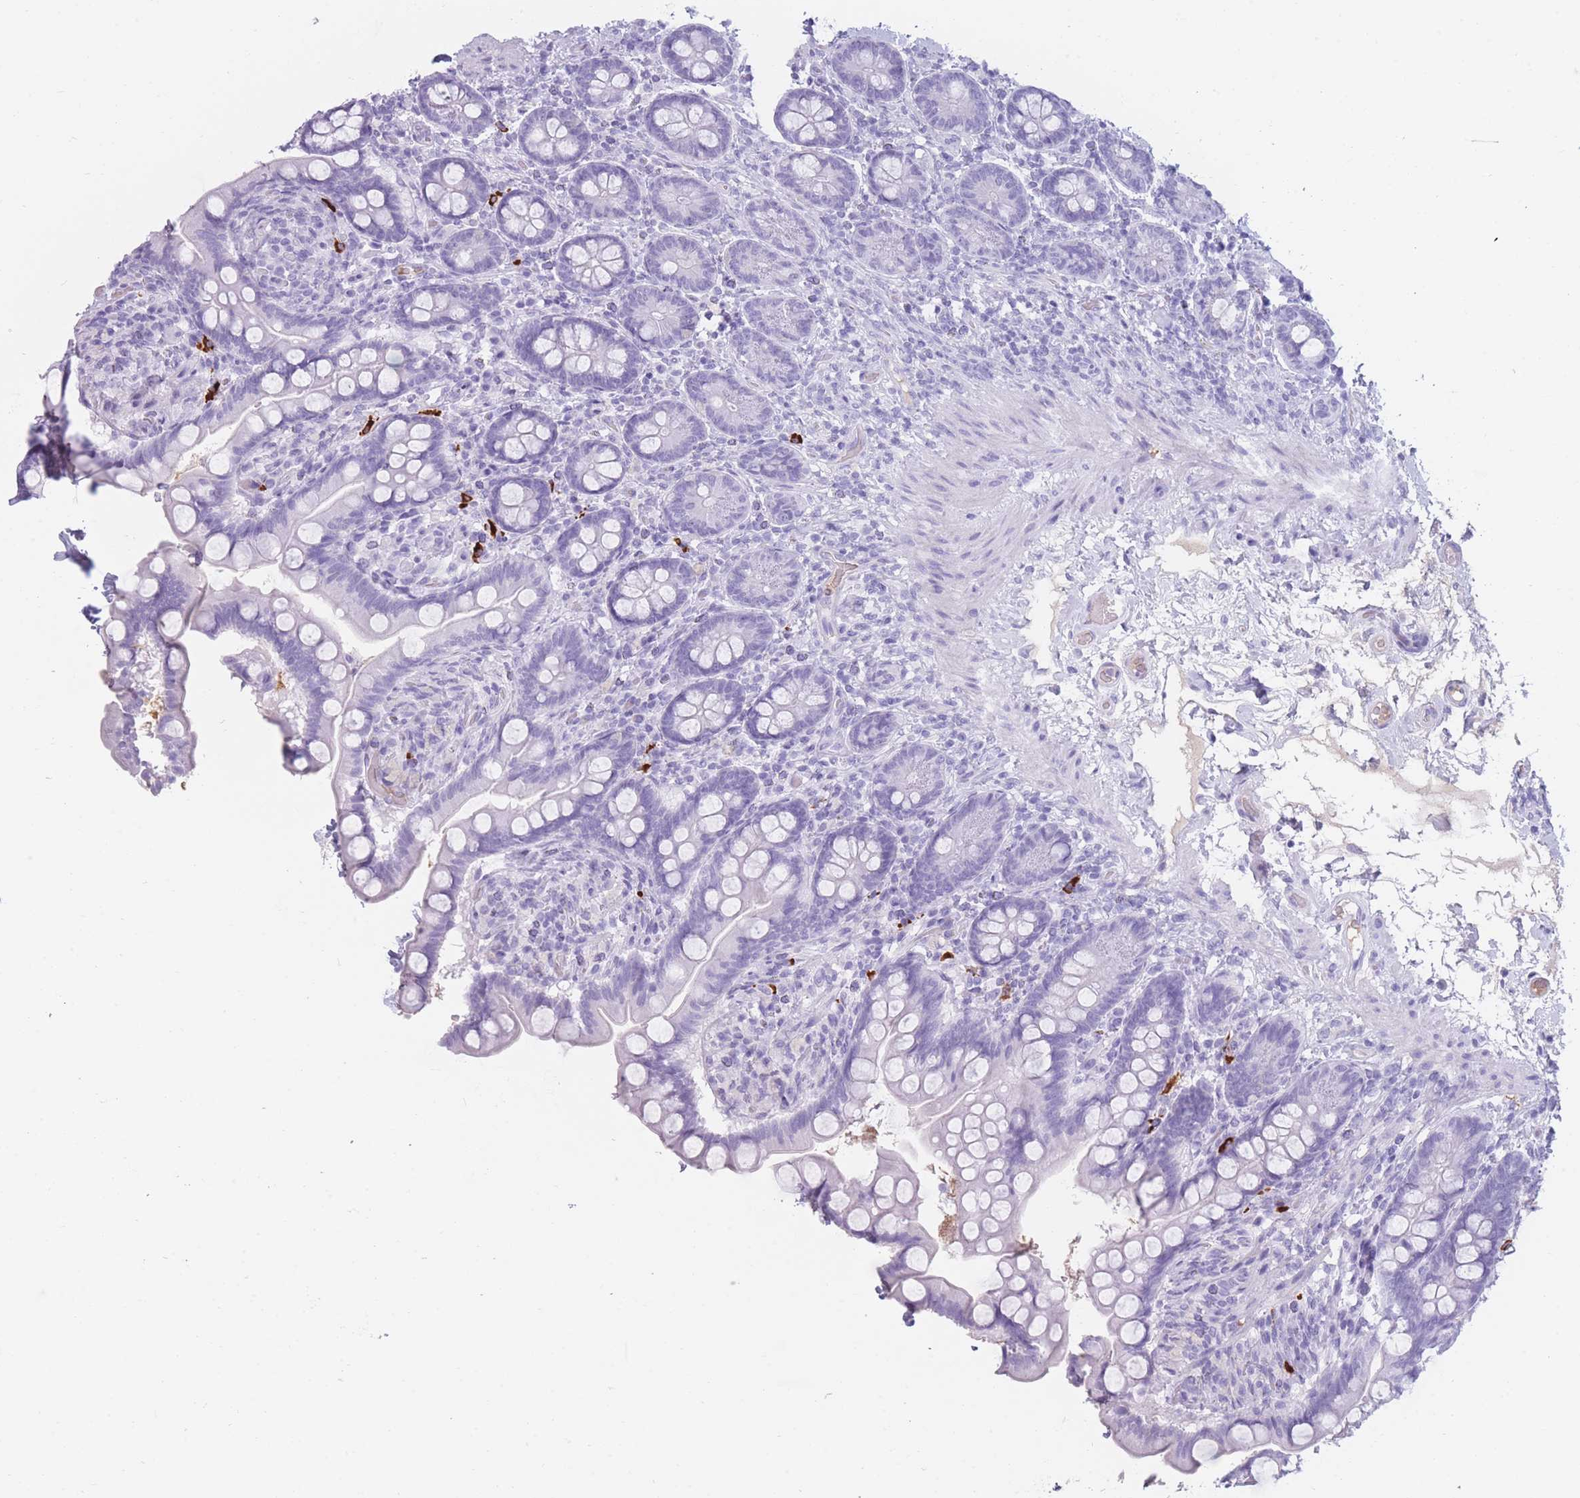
{"staining": {"intensity": "negative", "quantity": "none", "location": "none"}, "tissue": "small intestine", "cell_type": "Glandular cells", "image_type": "normal", "snomed": [{"axis": "morphology", "description": "Normal tissue, NOS"}, {"axis": "topography", "description": "Small intestine"}], "caption": "The photomicrograph exhibits no staining of glandular cells in benign small intestine.", "gene": "TNFSF11", "patient": {"sex": "female", "age": 64}}